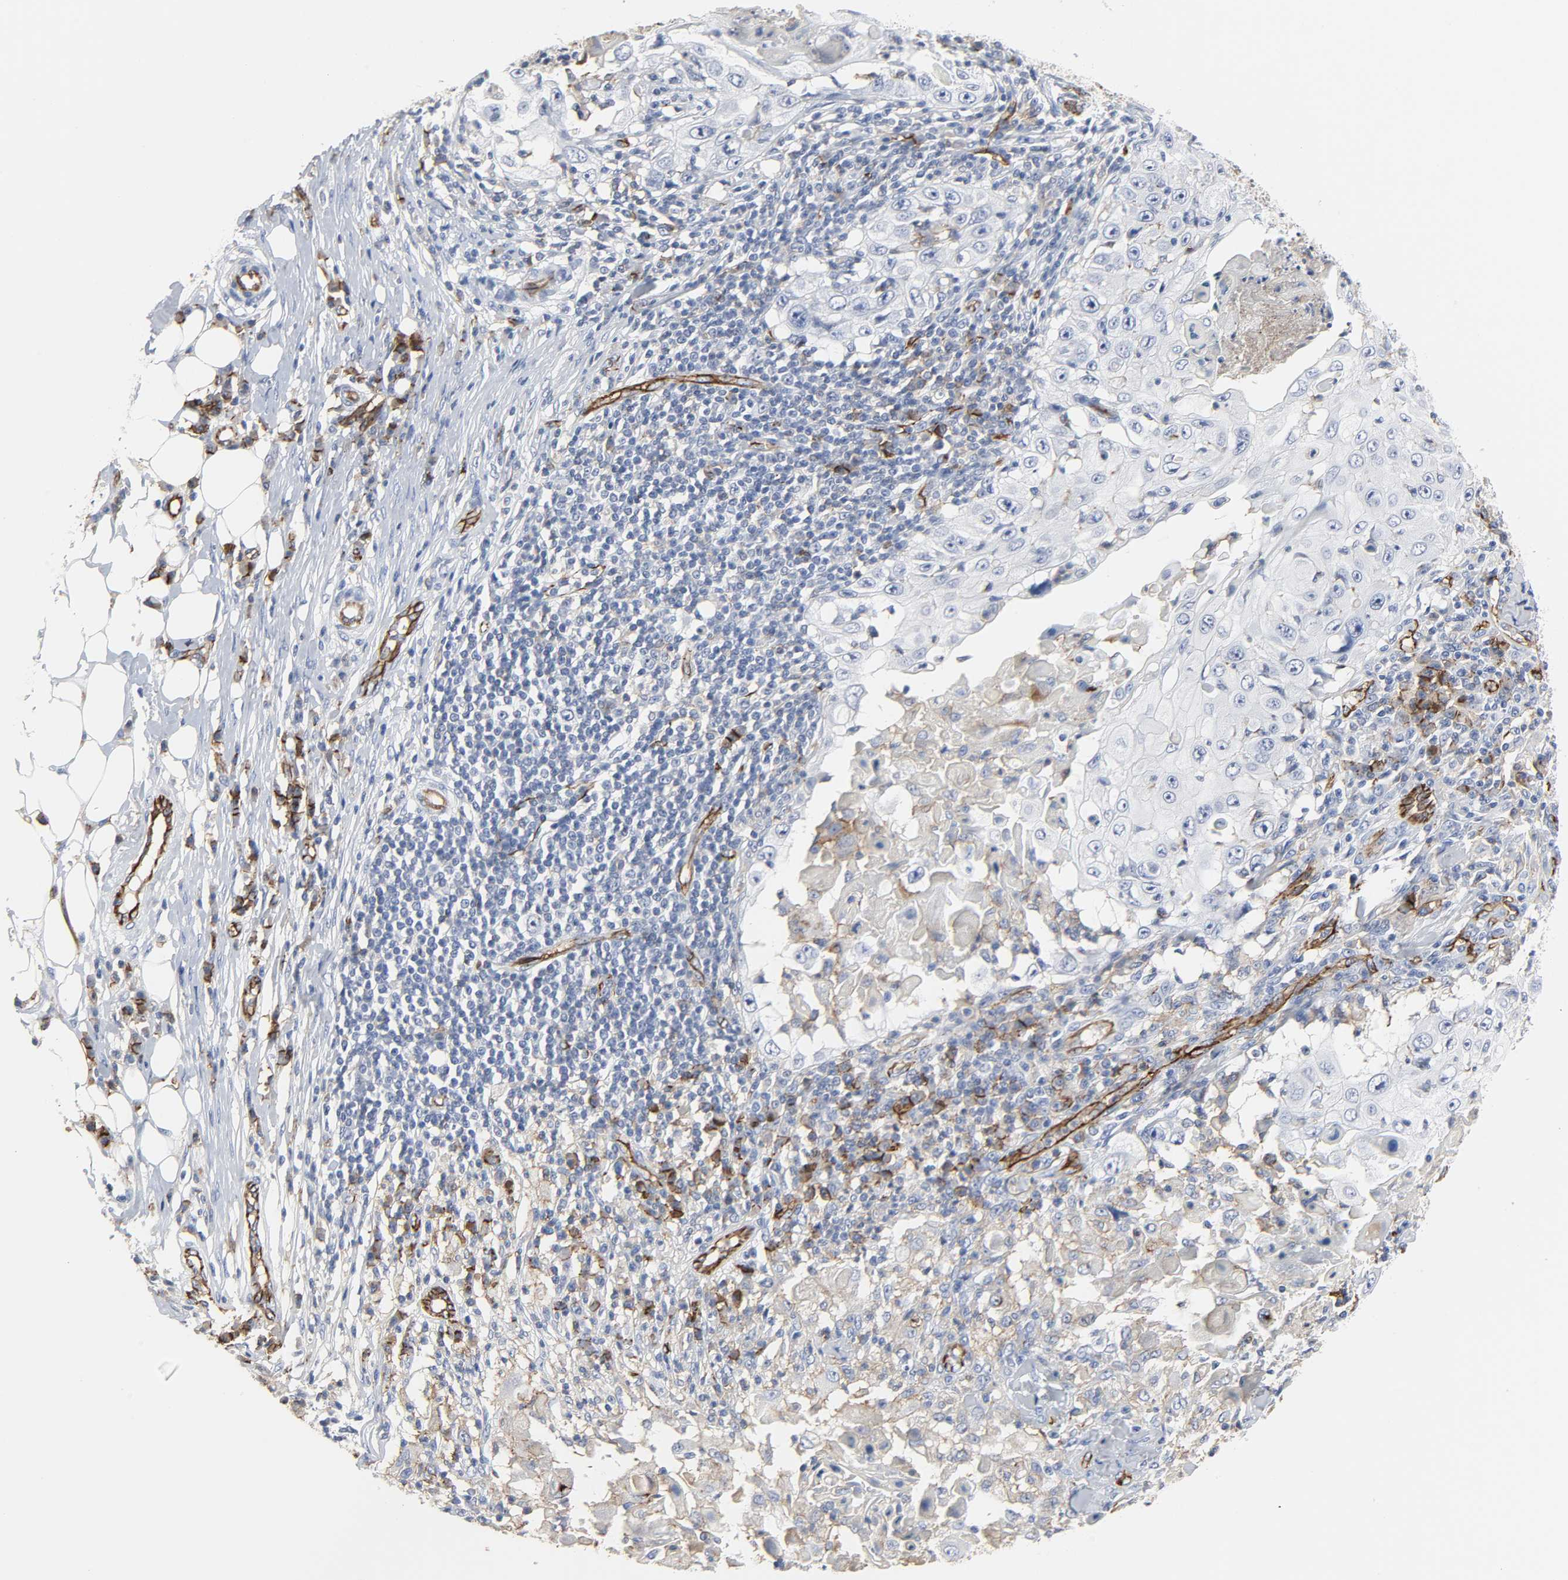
{"staining": {"intensity": "negative", "quantity": "none", "location": "none"}, "tissue": "skin cancer", "cell_type": "Tumor cells", "image_type": "cancer", "snomed": [{"axis": "morphology", "description": "Squamous cell carcinoma, NOS"}, {"axis": "topography", "description": "Skin"}], "caption": "Skin squamous cell carcinoma was stained to show a protein in brown. There is no significant expression in tumor cells.", "gene": "PECAM1", "patient": {"sex": "male", "age": 86}}